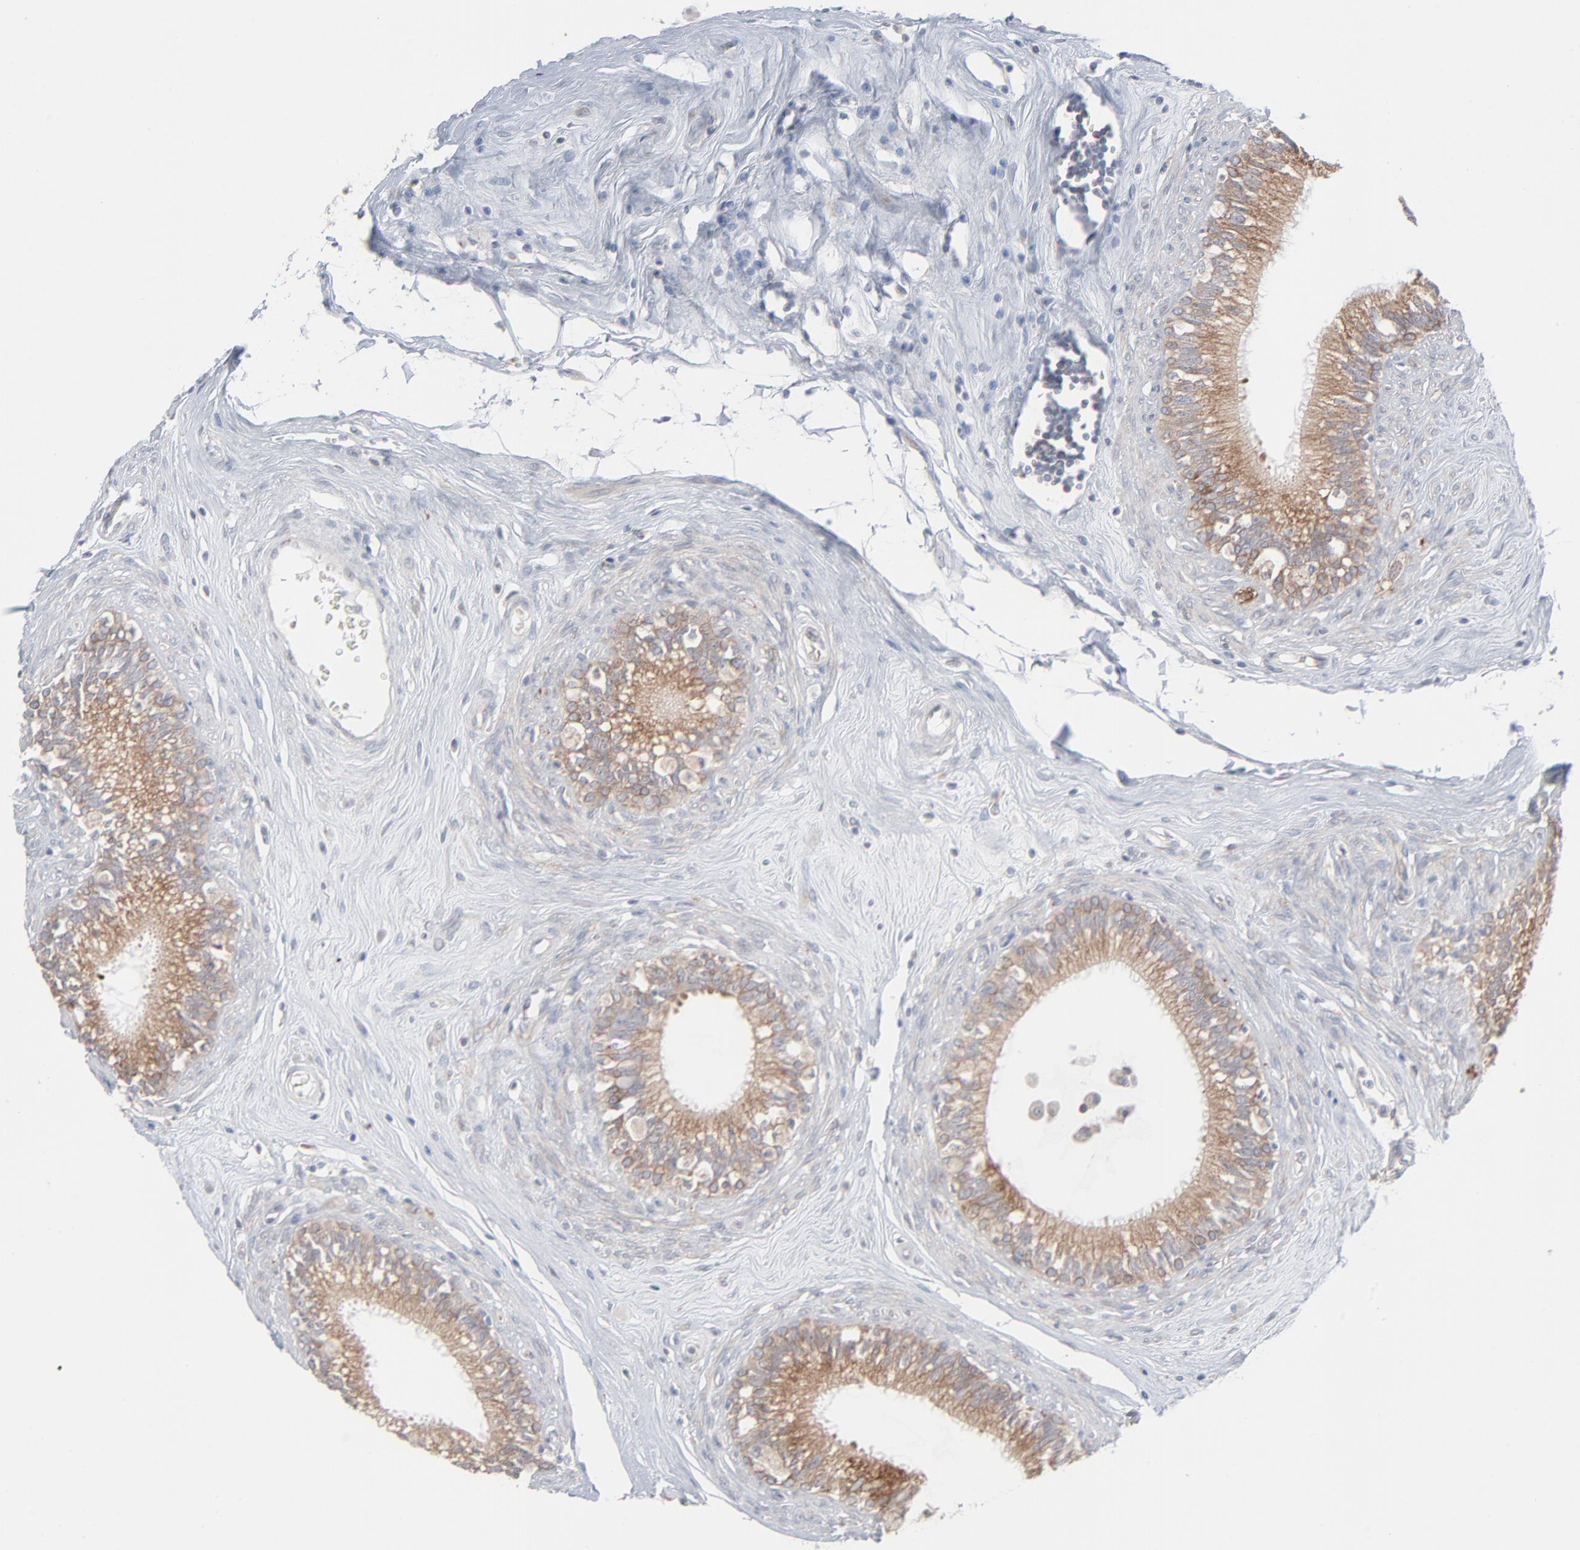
{"staining": {"intensity": "strong", "quantity": ">75%", "location": "cytoplasmic/membranous"}, "tissue": "epididymis", "cell_type": "Glandular cells", "image_type": "normal", "snomed": [{"axis": "morphology", "description": "Normal tissue, NOS"}, {"axis": "morphology", "description": "Inflammation, NOS"}, {"axis": "topography", "description": "Epididymis"}], "caption": "Strong cytoplasmic/membranous expression for a protein is identified in approximately >75% of glandular cells of benign epididymis using immunohistochemistry.", "gene": "KDSR", "patient": {"sex": "male", "age": 84}}